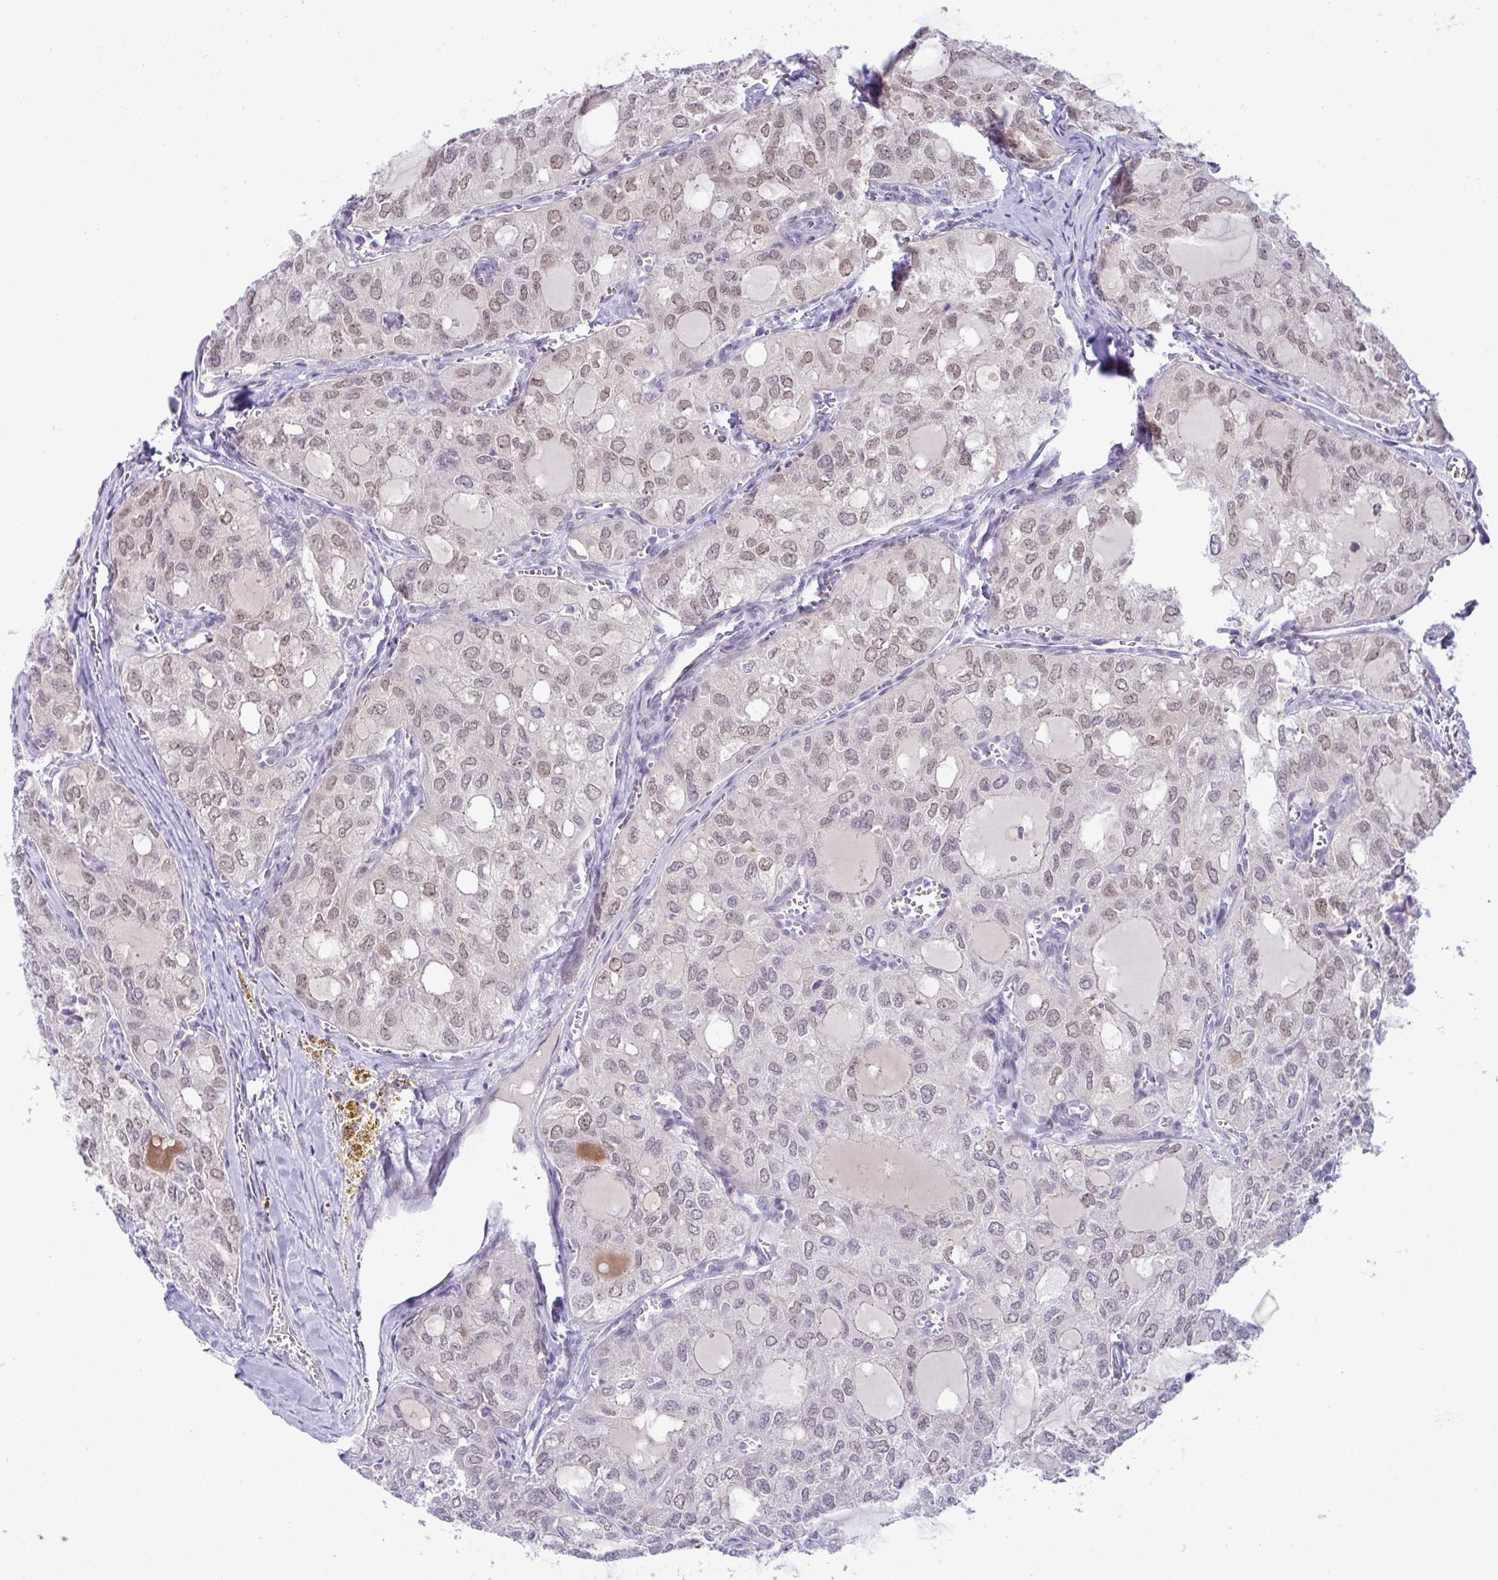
{"staining": {"intensity": "moderate", "quantity": "25%-75%", "location": "nuclear"}, "tissue": "thyroid cancer", "cell_type": "Tumor cells", "image_type": "cancer", "snomed": [{"axis": "morphology", "description": "Follicular adenoma carcinoma, NOS"}, {"axis": "topography", "description": "Thyroid gland"}], "caption": "The immunohistochemical stain highlights moderate nuclear expression in tumor cells of thyroid follicular adenoma carcinoma tissue. (IHC, brightfield microscopy, high magnification).", "gene": "USP35", "patient": {"sex": "male", "age": 75}}